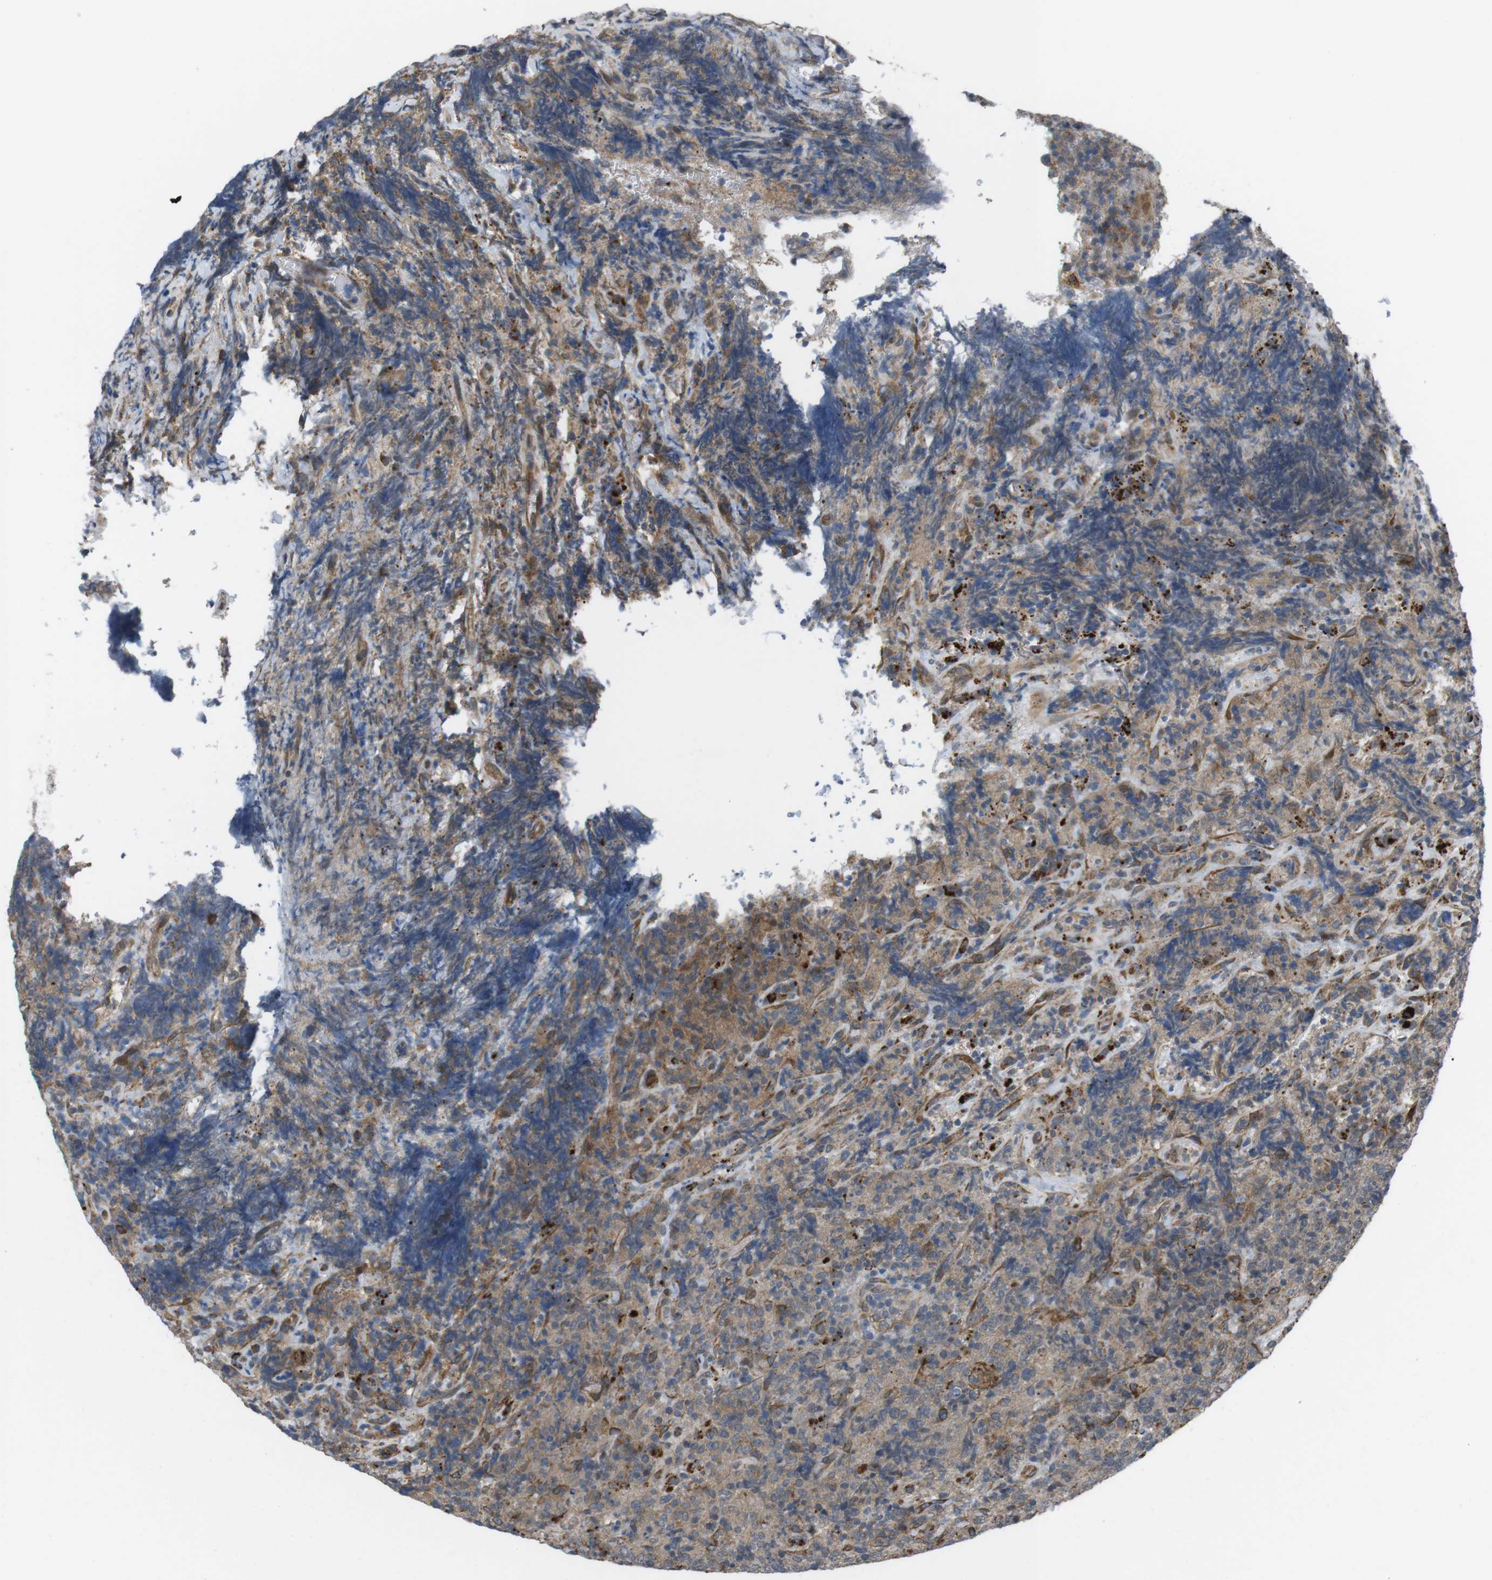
{"staining": {"intensity": "moderate", "quantity": "25%-75%", "location": "cytoplasmic/membranous"}, "tissue": "lymphoma", "cell_type": "Tumor cells", "image_type": "cancer", "snomed": [{"axis": "morphology", "description": "Malignant lymphoma, non-Hodgkin's type, High grade"}, {"axis": "topography", "description": "Tonsil"}], "caption": "A high-resolution photomicrograph shows immunohistochemistry staining of lymphoma, which reveals moderate cytoplasmic/membranous expression in about 25%-75% of tumor cells. (DAB (3,3'-diaminobenzidine) IHC, brown staining for protein, blue staining for nuclei).", "gene": "KANK2", "patient": {"sex": "female", "age": 36}}